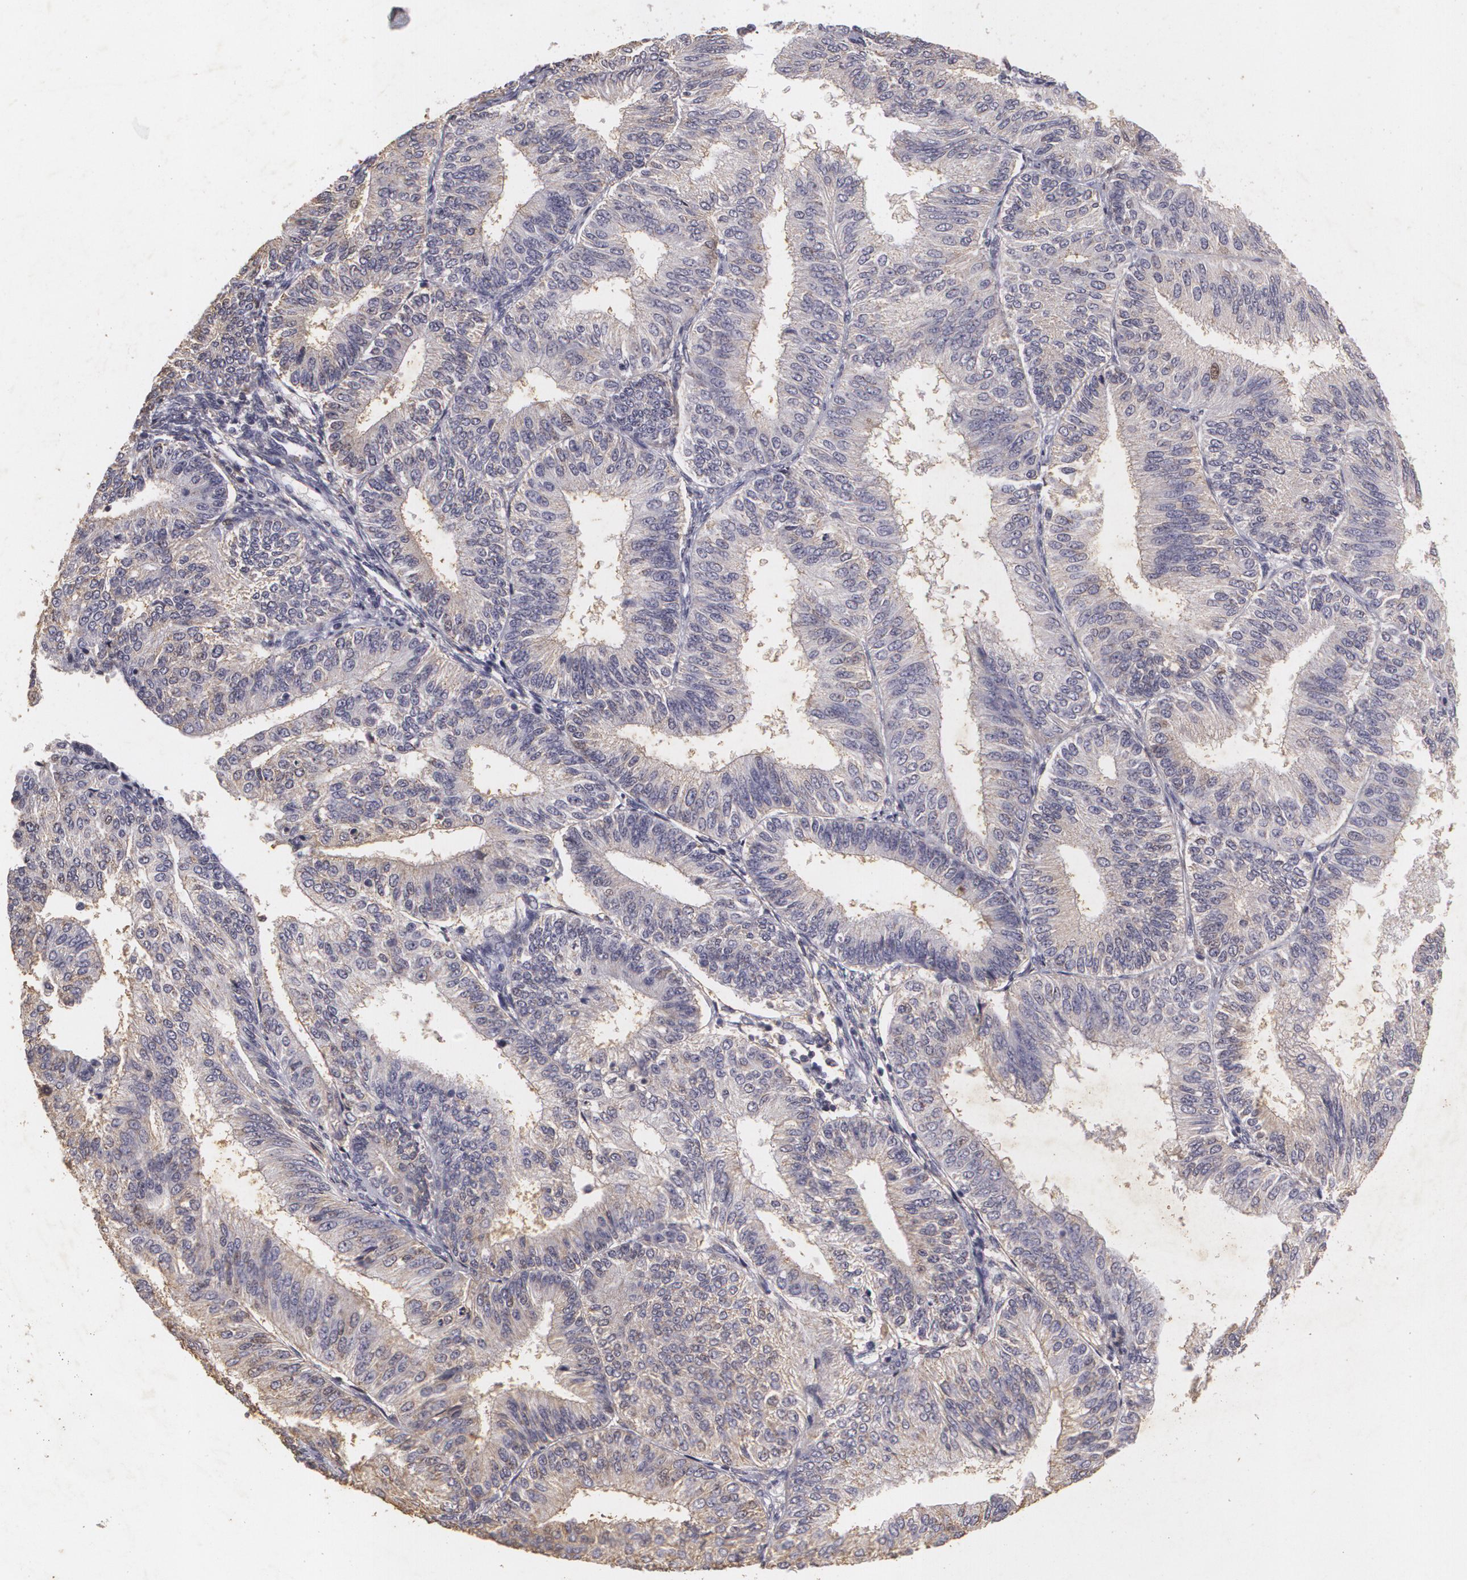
{"staining": {"intensity": "weak", "quantity": "25%-75%", "location": "cytoplasmic/membranous"}, "tissue": "endometrial cancer", "cell_type": "Tumor cells", "image_type": "cancer", "snomed": [{"axis": "morphology", "description": "Adenocarcinoma, NOS"}, {"axis": "topography", "description": "Endometrium"}], "caption": "Endometrial cancer (adenocarcinoma) stained for a protein (brown) displays weak cytoplasmic/membranous positive staining in approximately 25%-75% of tumor cells.", "gene": "KCNA4", "patient": {"sex": "female", "age": 55}}